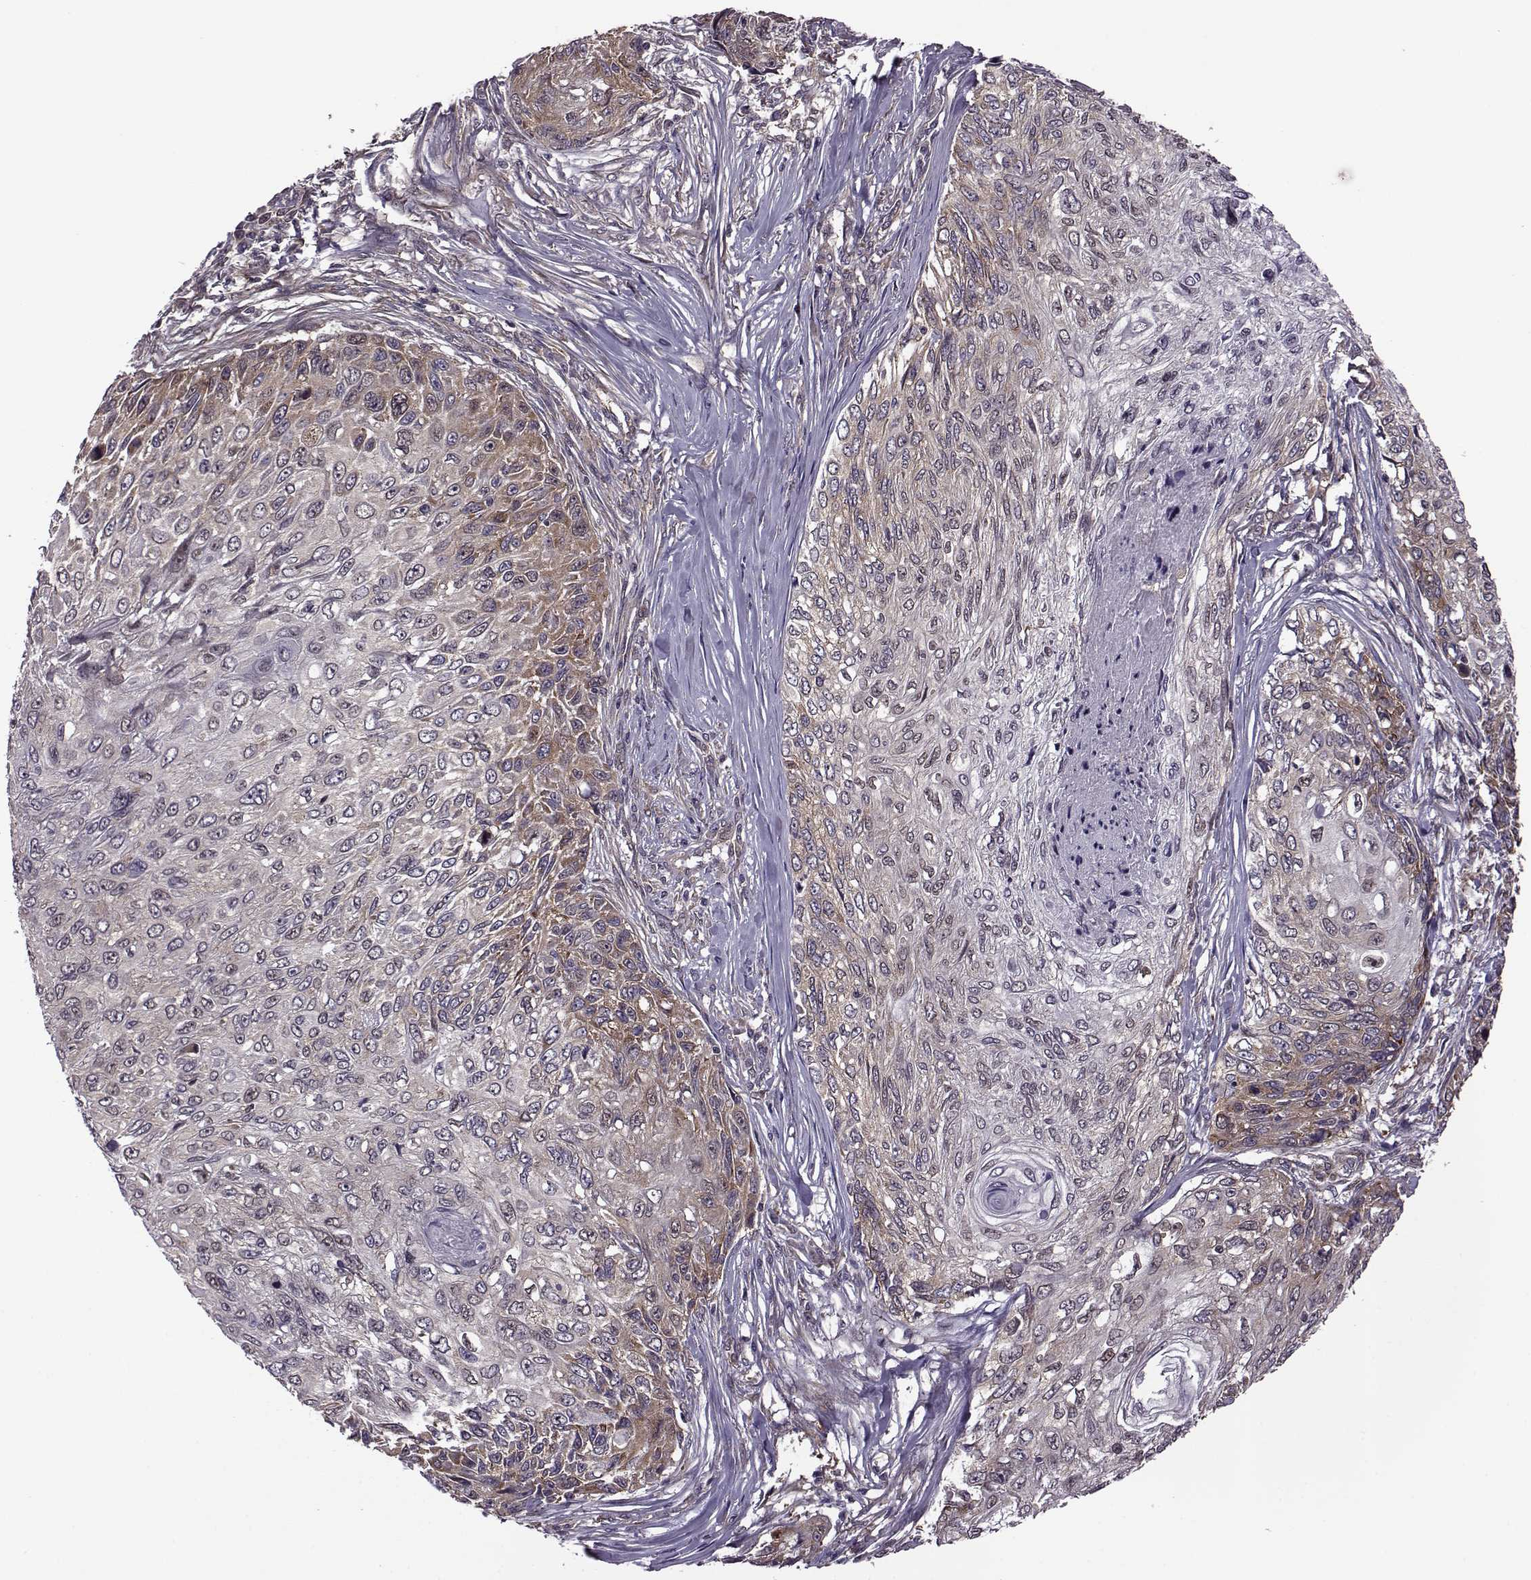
{"staining": {"intensity": "moderate", "quantity": "25%-75%", "location": "cytoplasmic/membranous"}, "tissue": "skin cancer", "cell_type": "Tumor cells", "image_type": "cancer", "snomed": [{"axis": "morphology", "description": "Squamous cell carcinoma, NOS"}, {"axis": "topography", "description": "Skin"}], "caption": "The histopathology image displays immunohistochemical staining of skin cancer. There is moderate cytoplasmic/membranous expression is identified in approximately 25%-75% of tumor cells.", "gene": "URI1", "patient": {"sex": "male", "age": 92}}